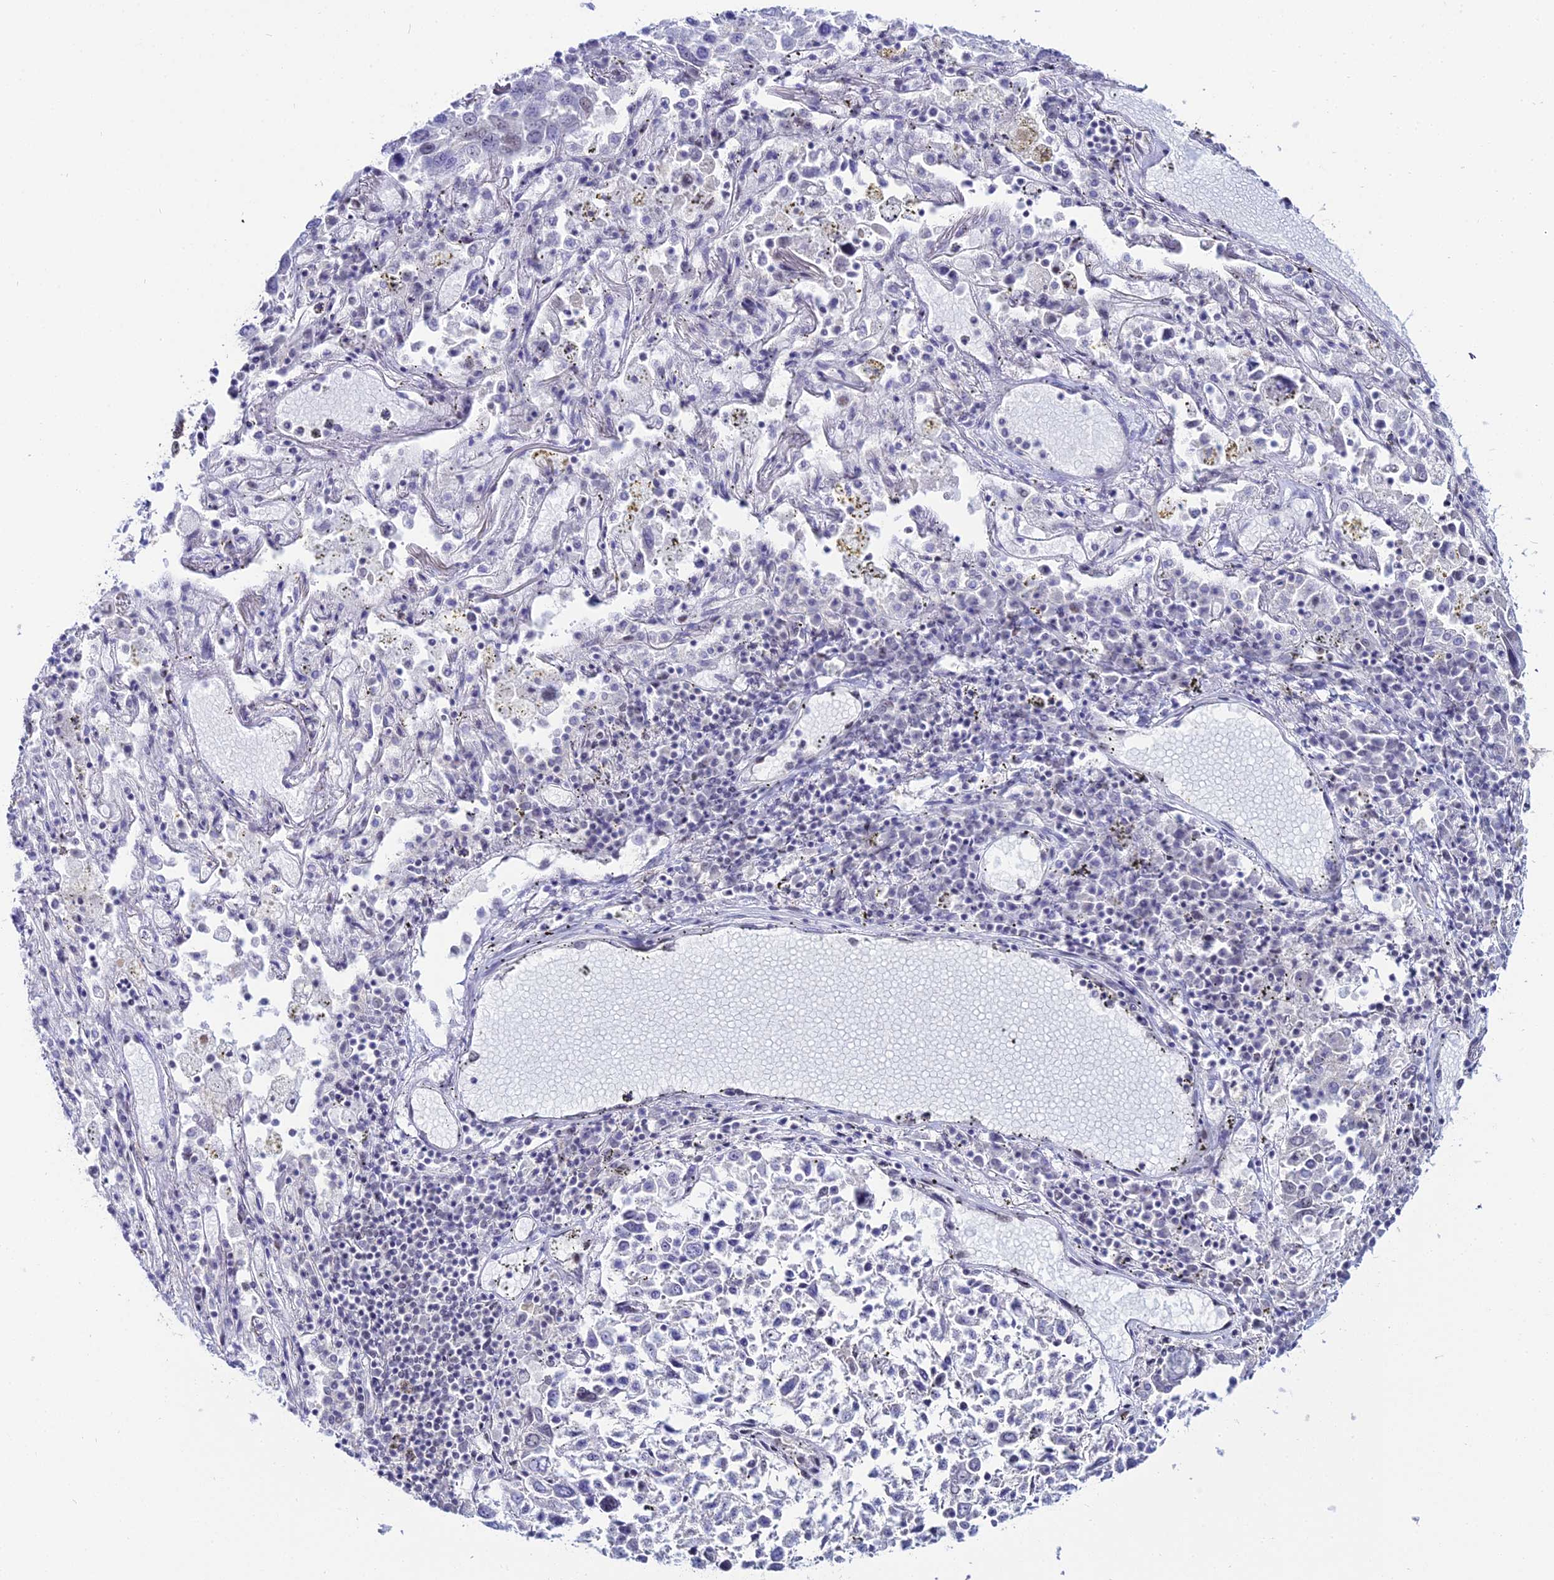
{"staining": {"intensity": "negative", "quantity": "none", "location": "none"}, "tissue": "lung cancer", "cell_type": "Tumor cells", "image_type": "cancer", "snomed": [{"axis": "morphology", "description": "Squamous cell carcinoma, NOS"}, {"axis": "topography", "description": "Lung"}], "caption": "The micrograph exhibits no staining of tumor cells in lung cancer.", "gene": "RBM12", "patient": {"sex": "male", "age": 65}}